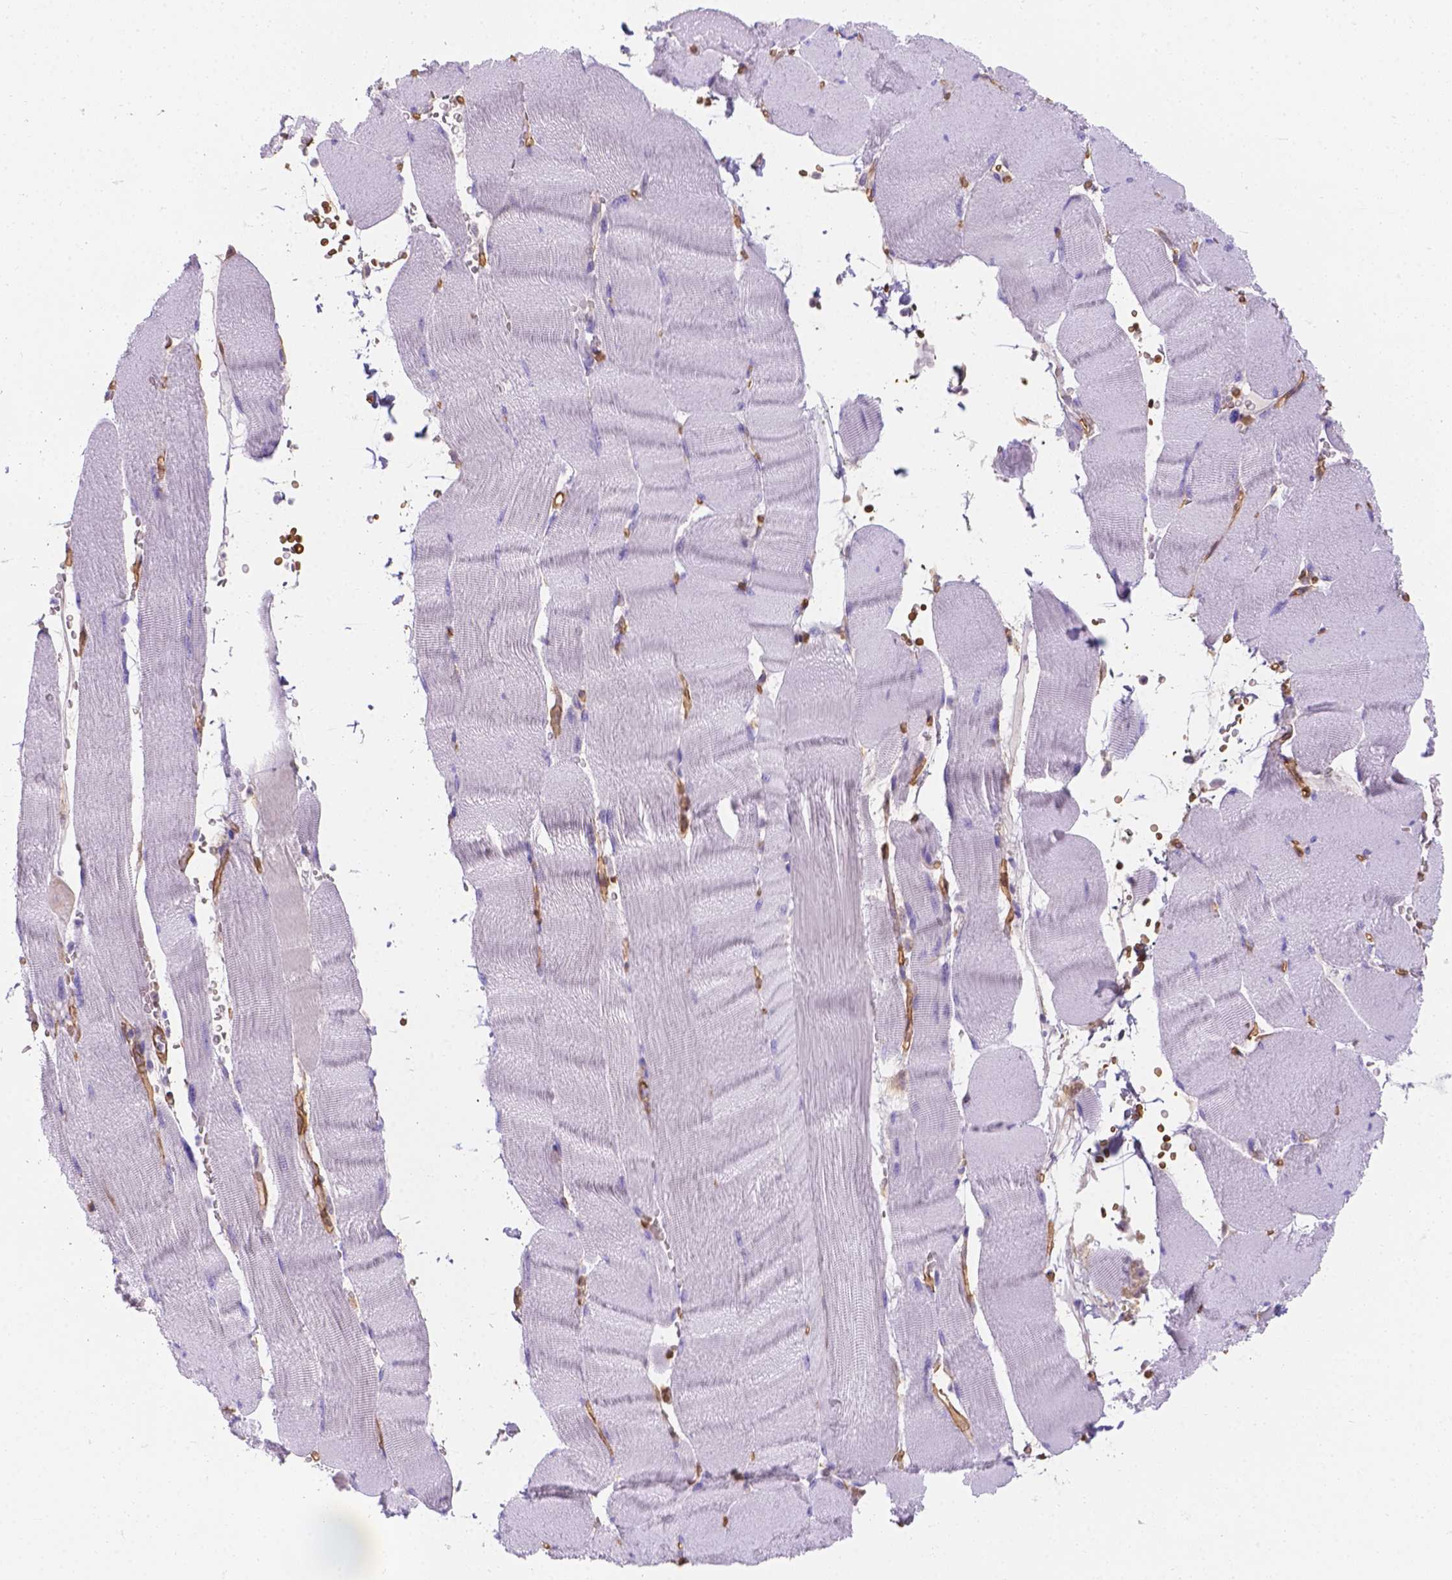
{"staining": {"intensity": "weak", "quantity": ">75%", "location": "cytoplasmic/membranous"}, "tissue": "skeletal muscle", "cell_type": "Myocytes", "image_type": "normal", "snomed": [{"axis": "morphology", "description": "Normal tissue, NOS"}, {"axis": "topography", "description": "Skeletal muscle"}], "caption": "This image demonstrates IHC staining of benign skeletal muscle, with low weak cytoplasmic/membranous positivity in approximately >75% of myocytes.", "gene": "SLC40A1", "patient": {"sex": "male", "age": 56}}